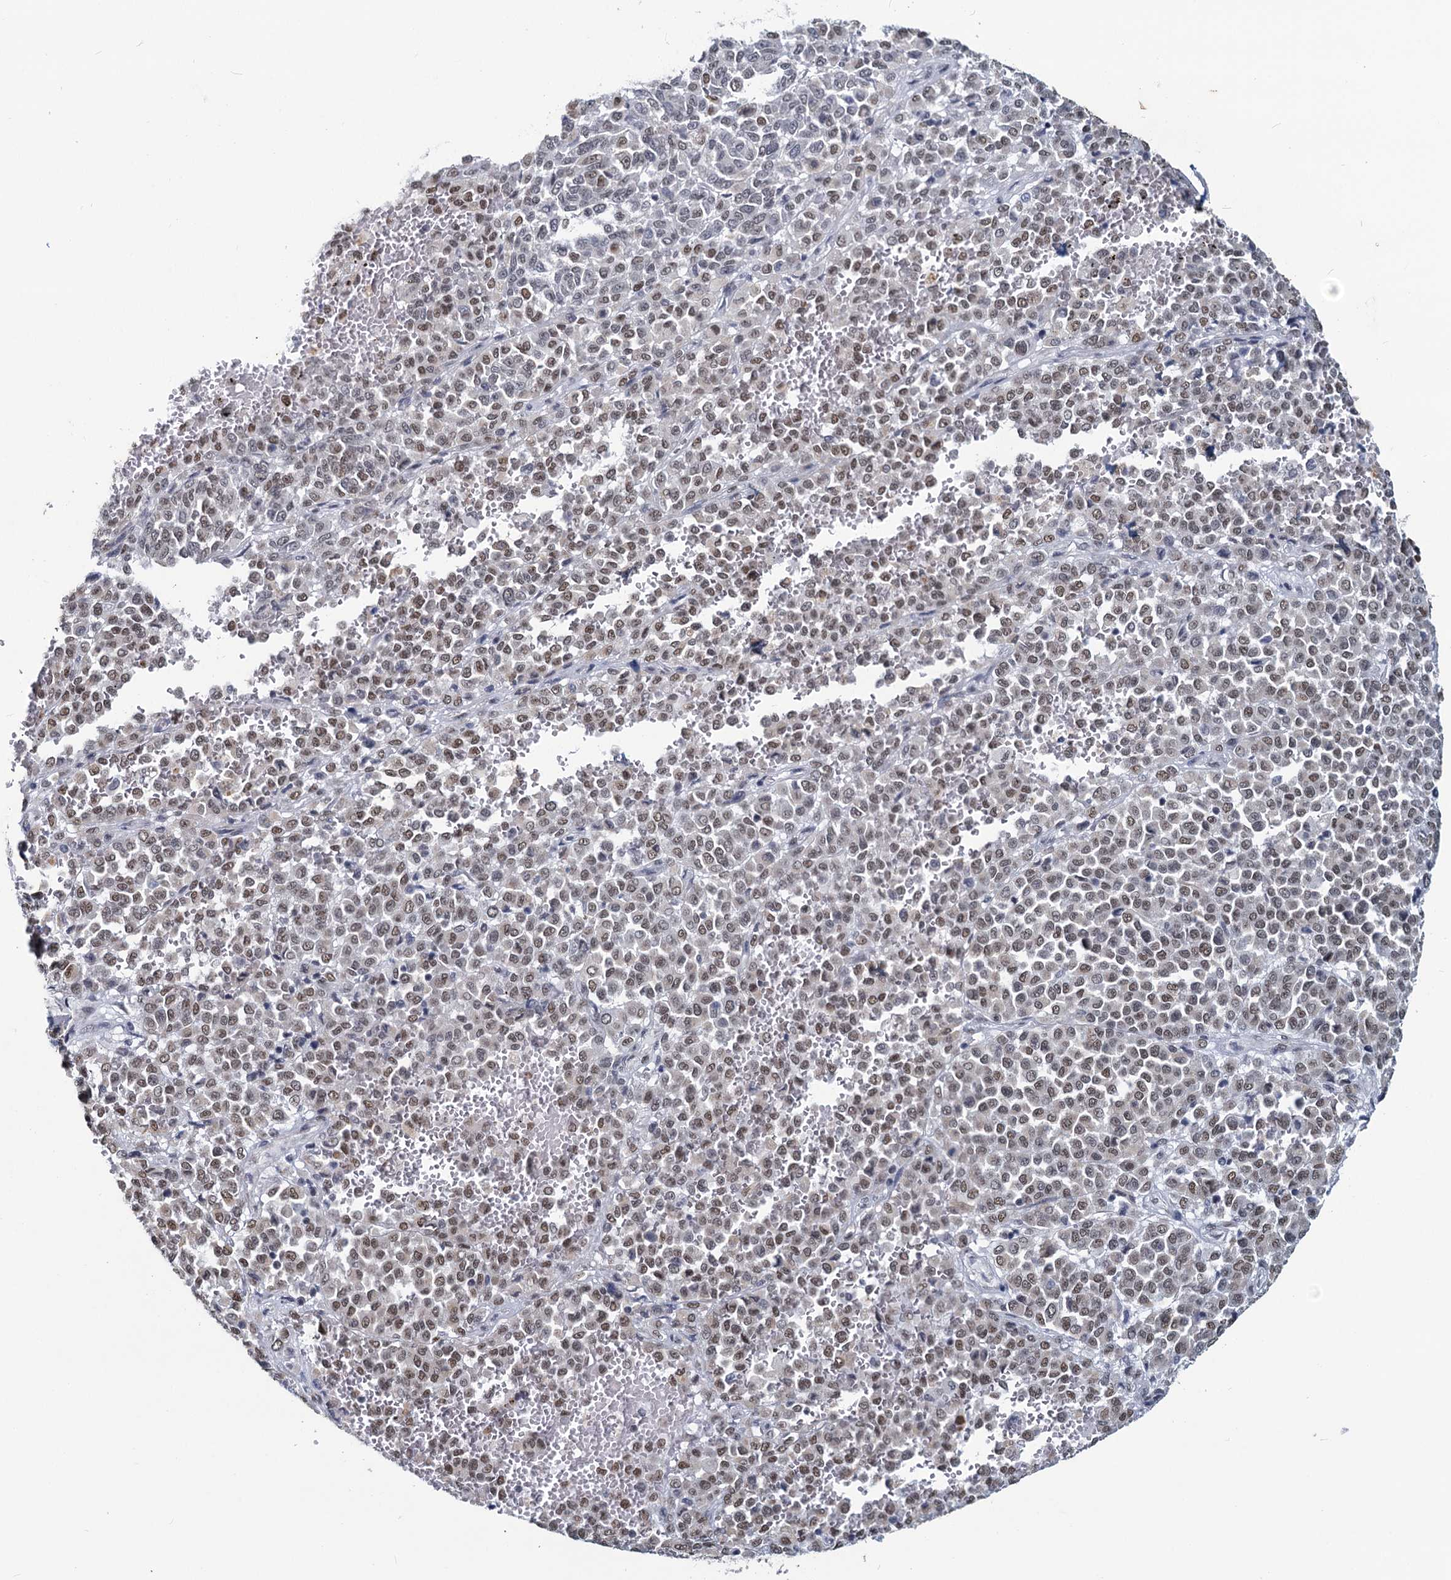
{"staining": {"intensity": "weak", "quantity": ">75%", "location": "nuclear"}, "tissue": "melanoma", "cell_type": "Tumor cells", "image_type": "cancer", "snomed": [{"axis": "morphology", "description": "Malignant melanoma, Metastatic site"}, {"axis": "topography", "description": "Pancreas"}], "caption": "Melanoma was stained to show a protein in brown. There is low levels of weak nuclear staining in approximately >75% of tumor cells.", "gene": "METTL14", "patient": {"sex": "female", "age": 30}}